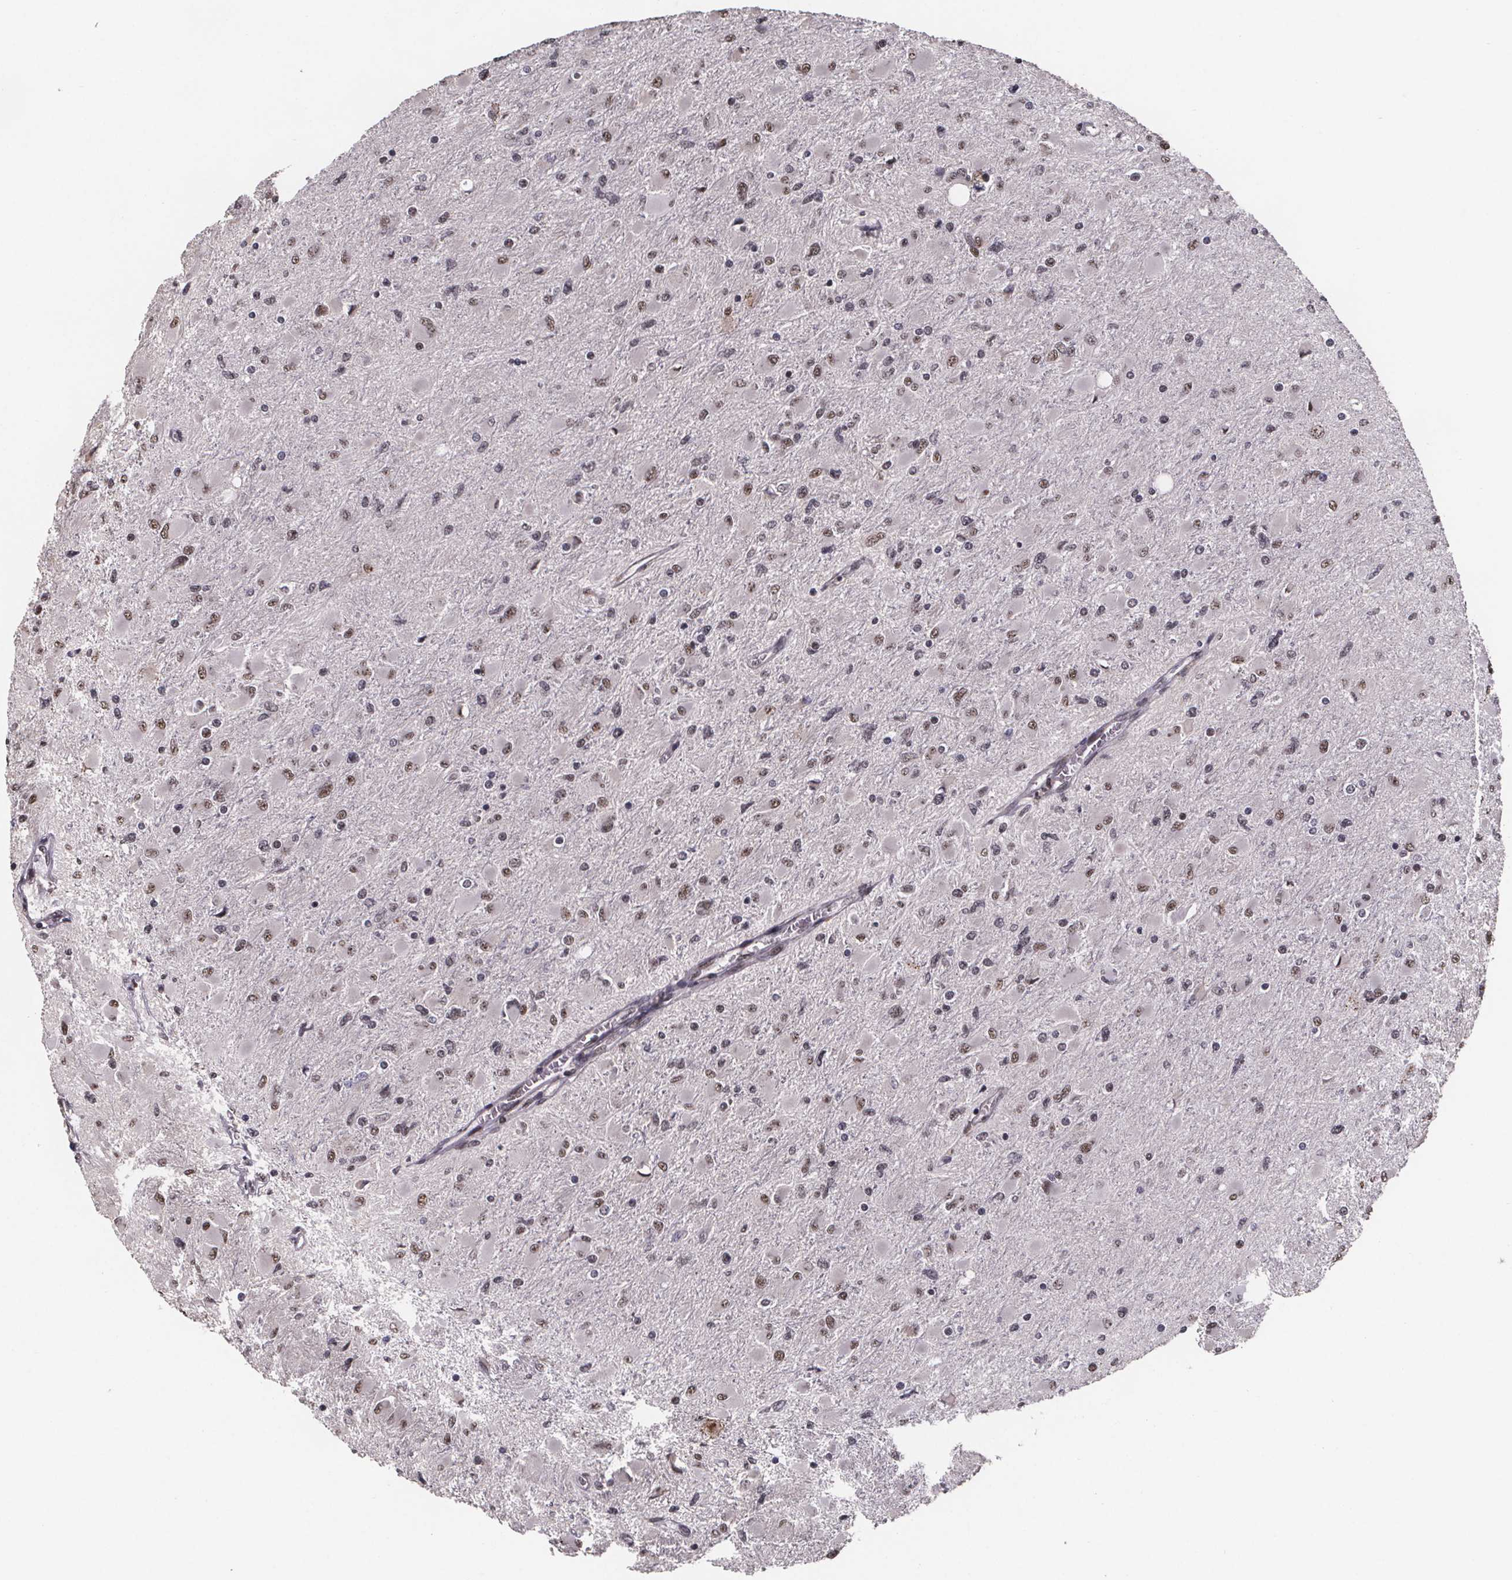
{"staining": {"intensity": "weak", "quantity": ">75%", "location": "nuclear"}, "tissue": "glioma", "cell_type": "Tumor cells", "image_type": "cancer", "snomed": [{"axis": "morphology", "description": "Glioma, malignant, High grade"}, {"axis": "topography", "description": "Cerebral cortex"}], "caption": "A brown stain highlights weak nuclear positivity of a protein in human malignant glioma (high-grade) tumor cells. (DAB (3,3'-diaminobenzidine) = brown stain, brightfield microscopy at high magnification).", "gene": "U2SURP", "patient": {"sex": "female", "age": 36}}